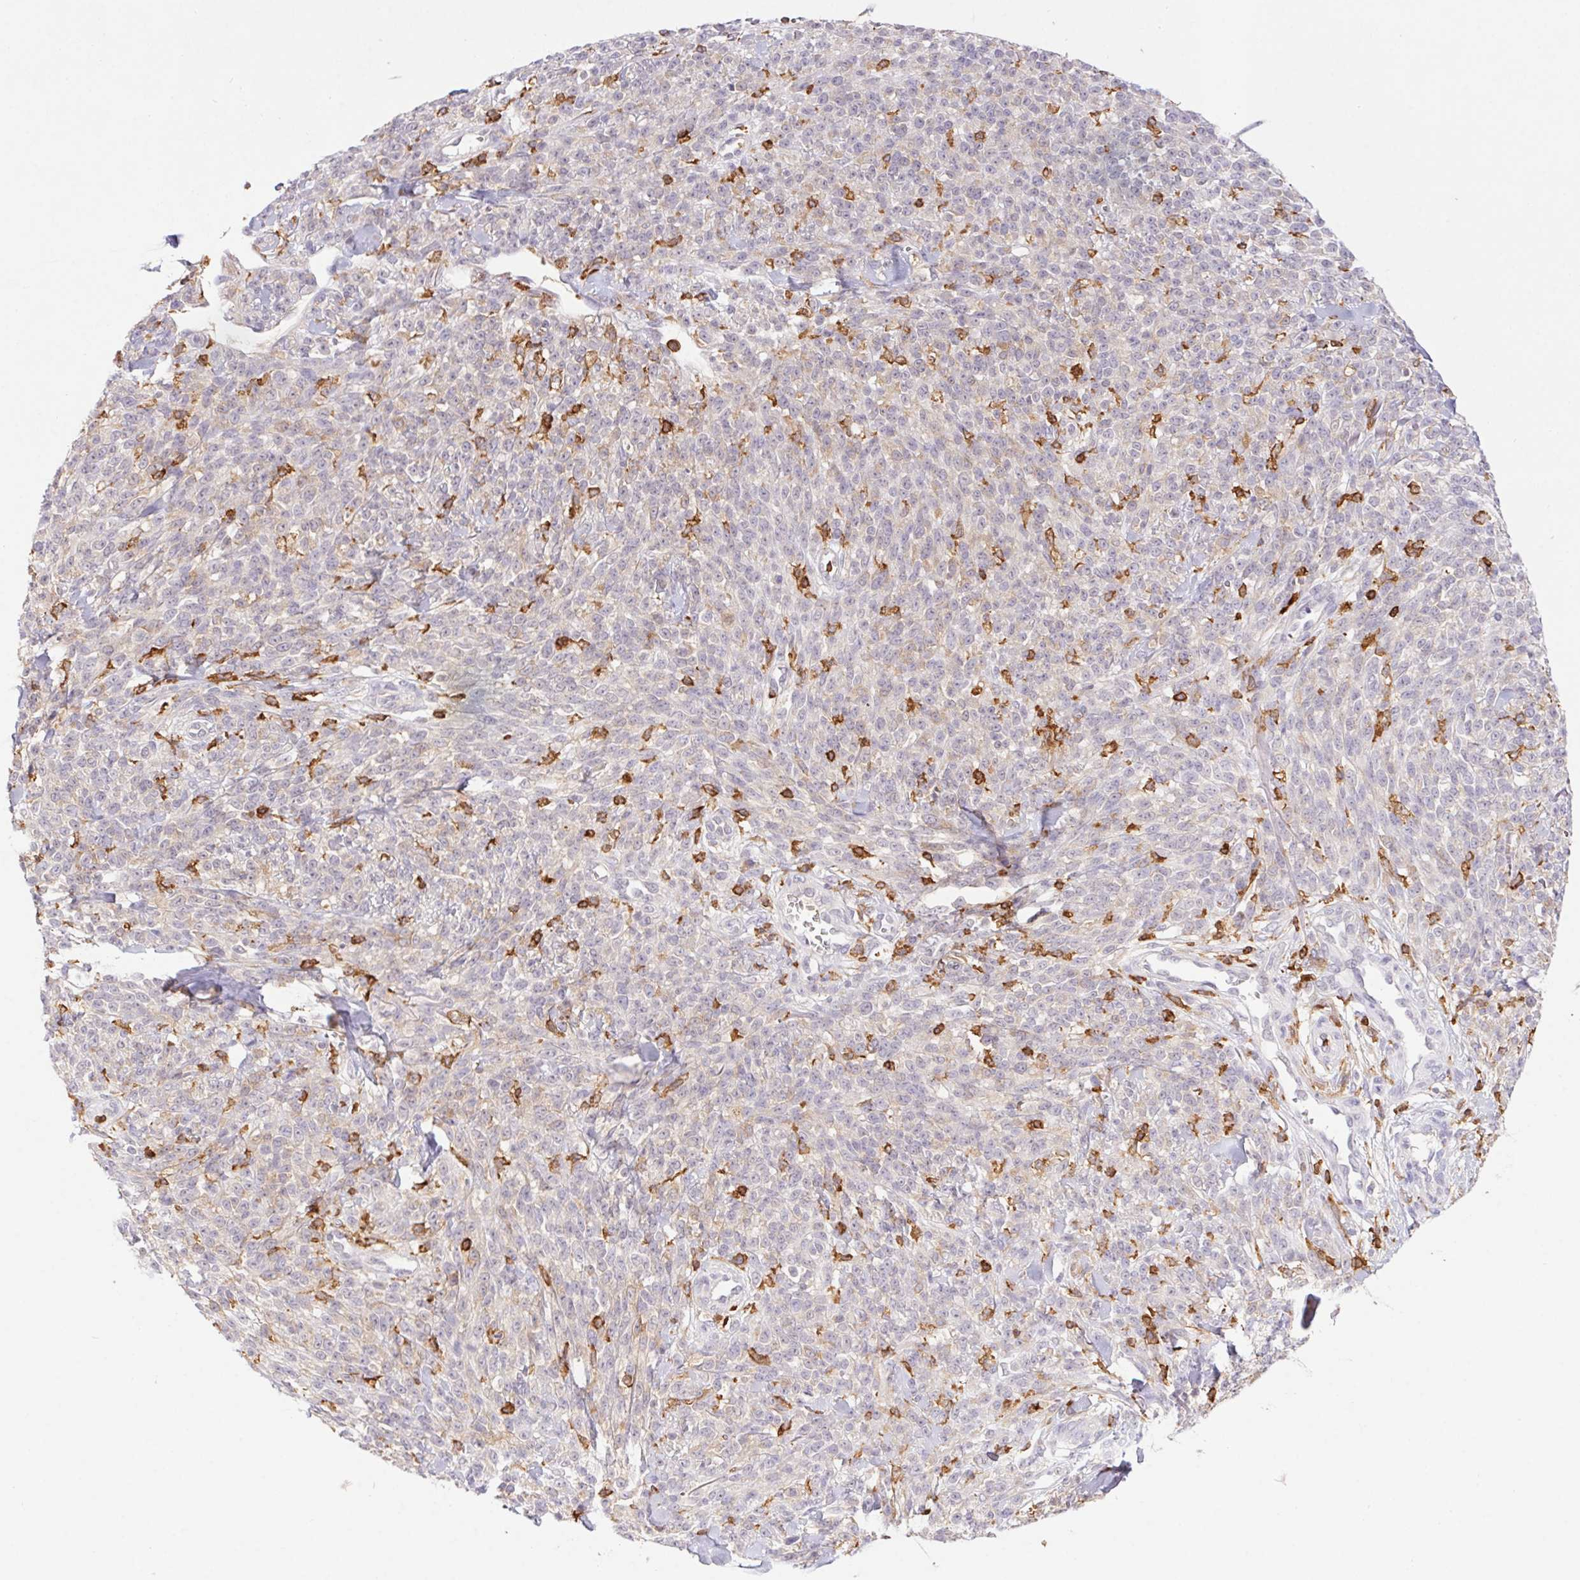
{"staining": {"intensity": "negative", "quantity": "none", "location": "none"}, "tissue": "melanoma", "cell_type": "Tumor cells", "image_type": "cancer", "snomed": [{"axis": "morphology", "description": "Malignant melanoma, NOS"}, {"axis": "topography", "description": "Skin"}, {"axis": "topography", "description": "Skin of trunk"}], "caption": "This is an immunohistochemistry image of malignant melanoma. There is no positivity in tumor cells.", "gene": "APBB1IP", "patient": {"sex": "male", "age": 74}}